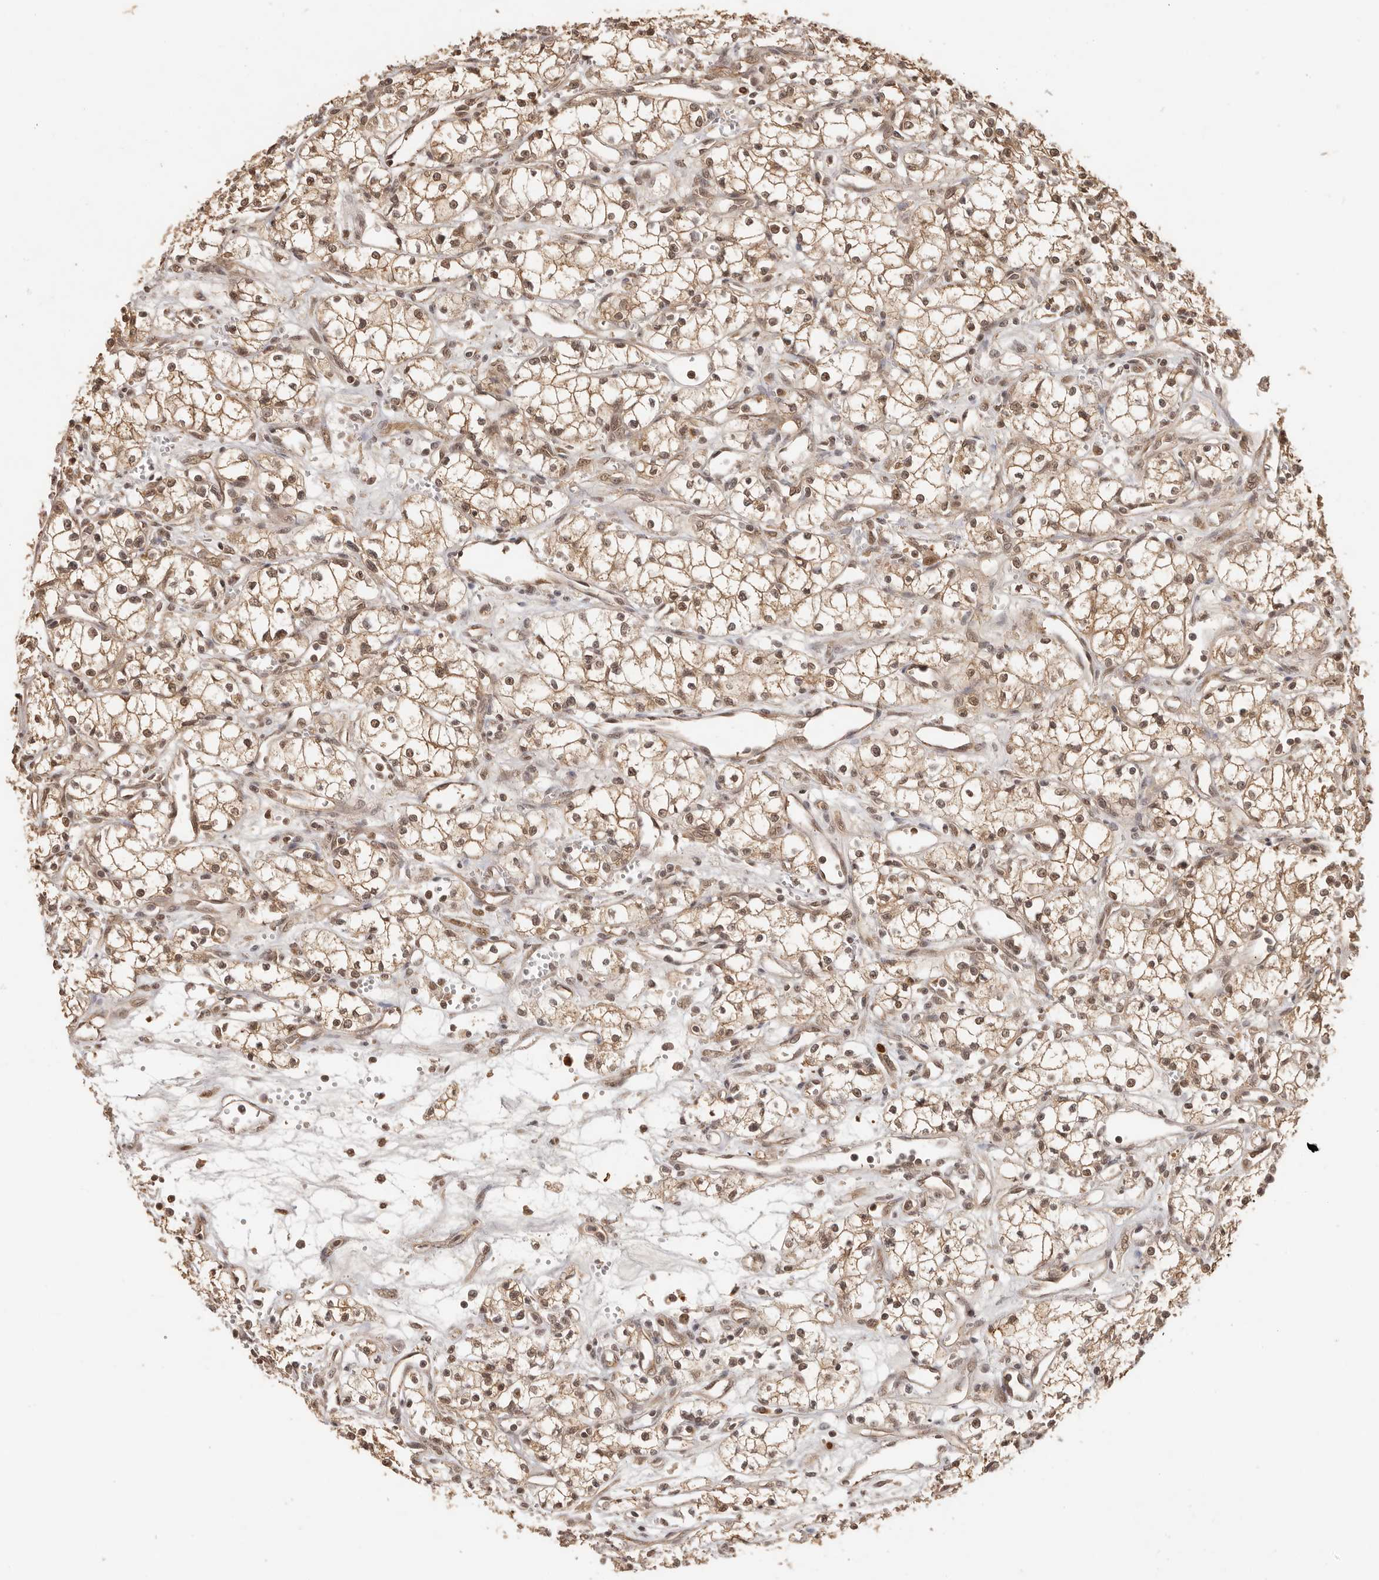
{"staining": {"intensity": "moderate", "quantity": ">75%", "location": "cytoplasmic/membranous,nuclear"}, "tissue": "renal cancer", "cell_type": "Tumor cells", "image_type": "cancer", "snomed": [{"axis": "morphology", "description": "Adenocarcinoma, NOS"}, {"axis": "topography", "description": "Kidney"}], "caption": "A histopathology image of human renal cancer (adenocarcinoma) stained for a protein reveals moderate cytoplasmic/membranous and nuclear brown staining in tumor cells. (Stains: DAB (3,3'-diaminobenzidine) in brown, nuclei in blue, Microscopy: brightfield microscopy at high magnification).", "gene": "PSMA5", "patient": {"sex": "male", "age": 59}}